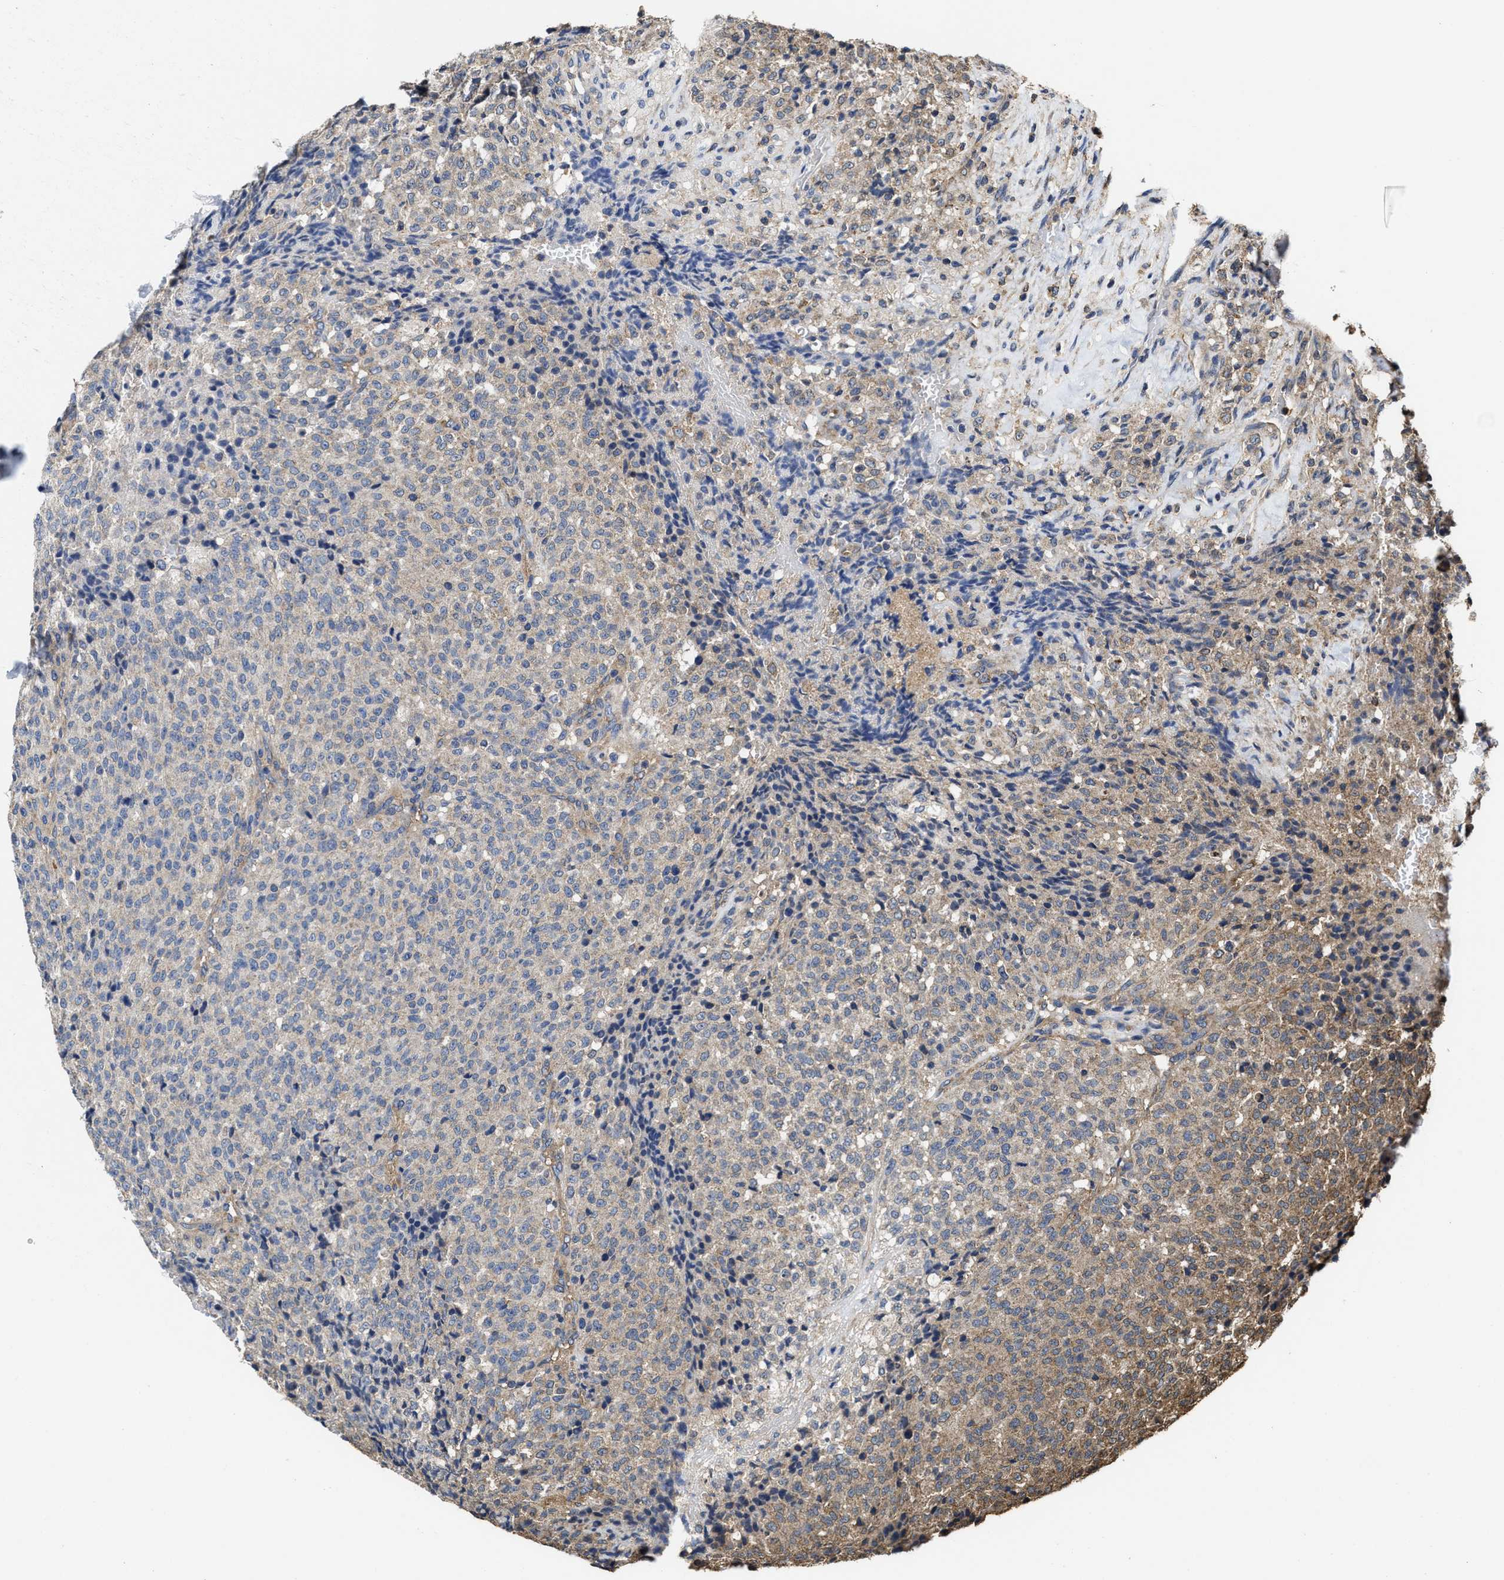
{"staining": {"intensity": "moderate", "quantity": "<25%", "location": "cytoplasmic/membranous"}, "tissue": "testis cancer", "cell_type": "Tumor cells", "image_type": "cancer", "snomed": [{"axis": "morphology", "description": "Seminoma, NOS"}, {"axis": "topography", "description": "Testis"}], "caption": "A brown stain highlights moderate cytoplasmic/membranous expression of a protein in human testis seminoma tumor cells. (brown staining indicates protein expression, while blue staining denotes nuclei).", "gene": "SFXN4", "patient": {"sex": "male", "age": 59}}